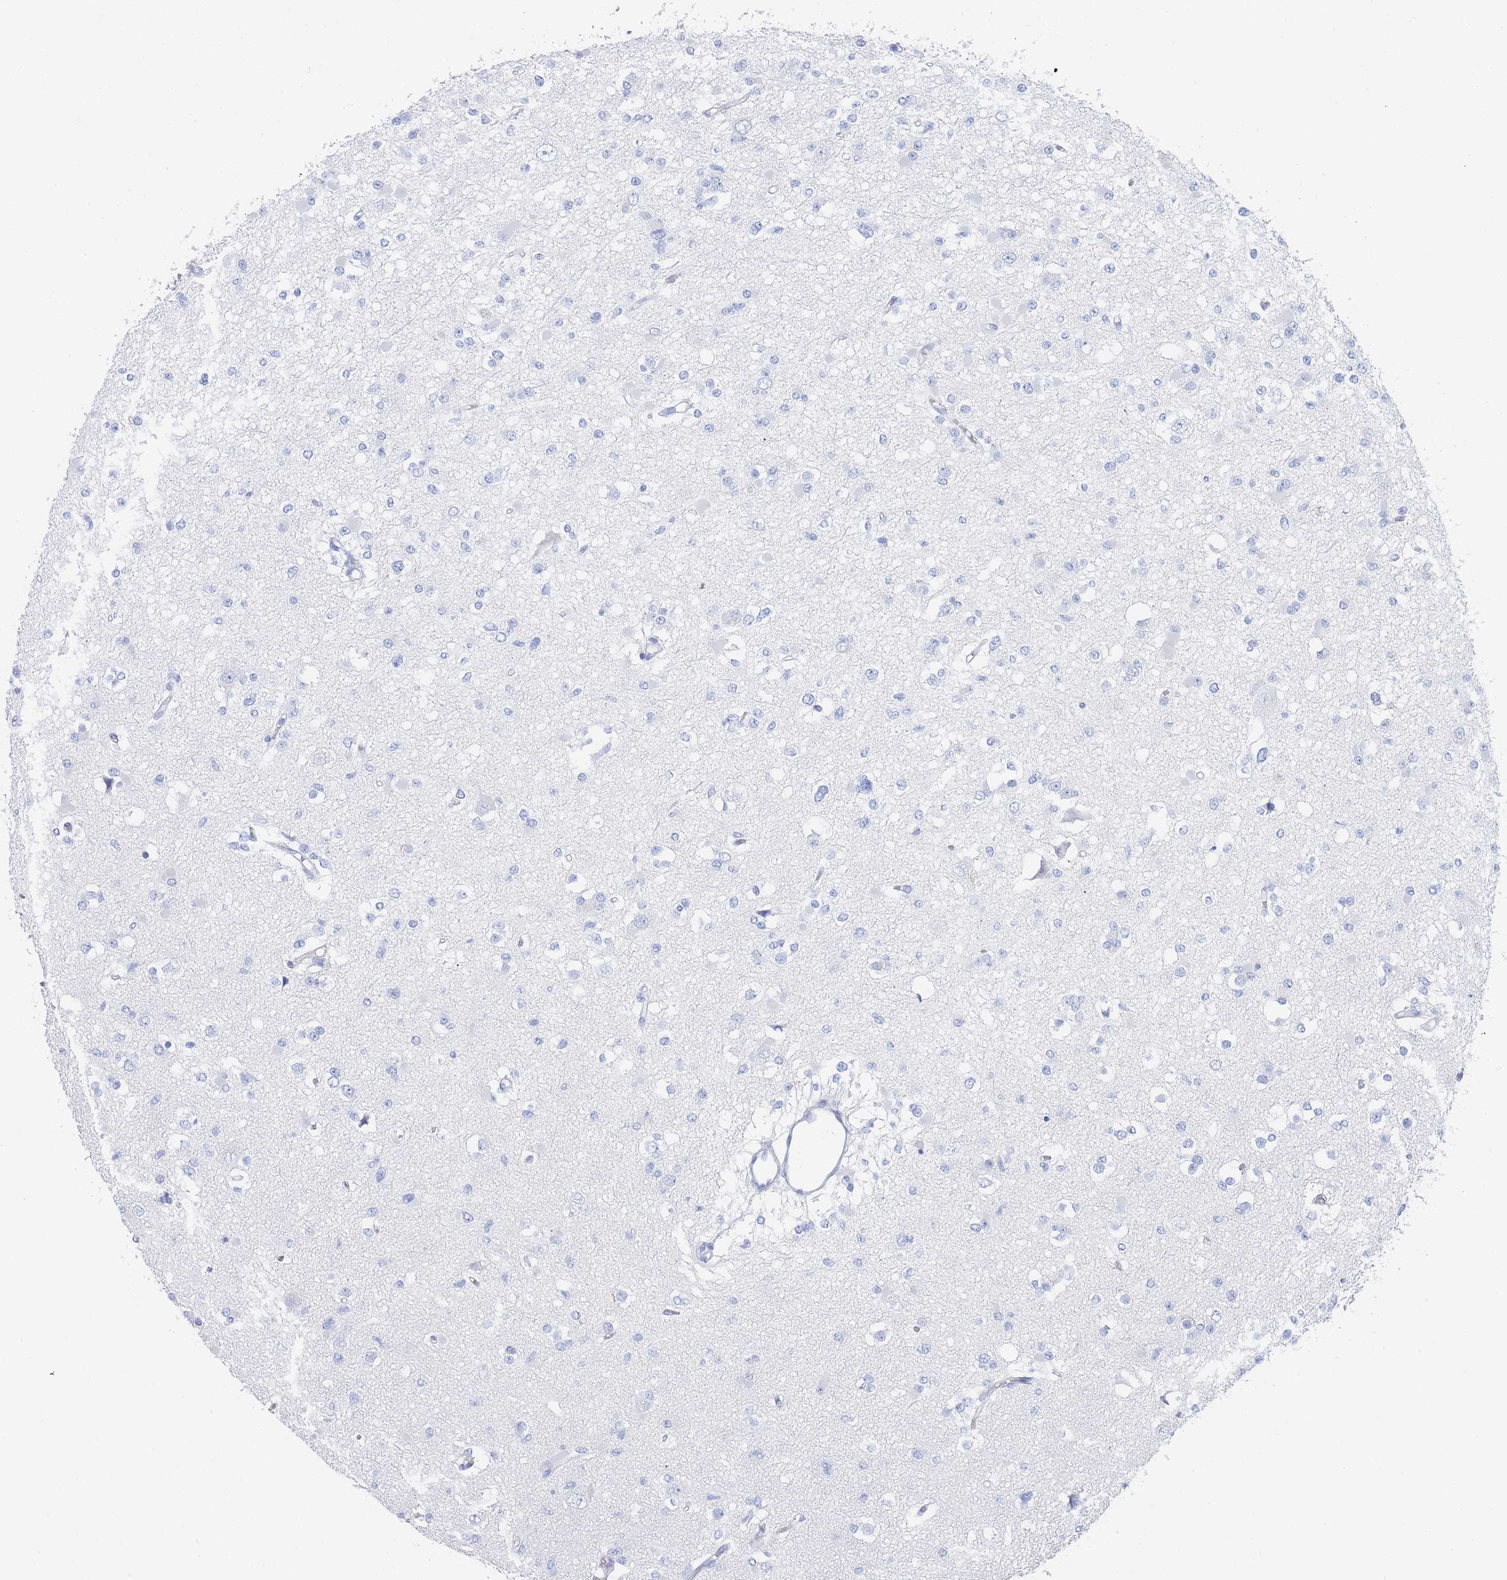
{"staining": {"intensity": "negative", "quantity": "none", "location": "none"}, "tissue": "glioma", "cell_type": "Tumor cells", "image_type": "cancer", "snomed": [{"axis": "morphology", "description": "Glioma, malignant, Low grade"}, {"axis": "topography", "description": "Brain"}], "caption": "IHC histopathology image of neoplastic tissue: malignant low-grade glioma stained with DAB reveals no significant protein positivity in tumor cells. (DAB IHC visualized using brightfield microscopy, high magnification).", "gene": "SLC25A35", "patient": {"sex": "female", "age": 22}}